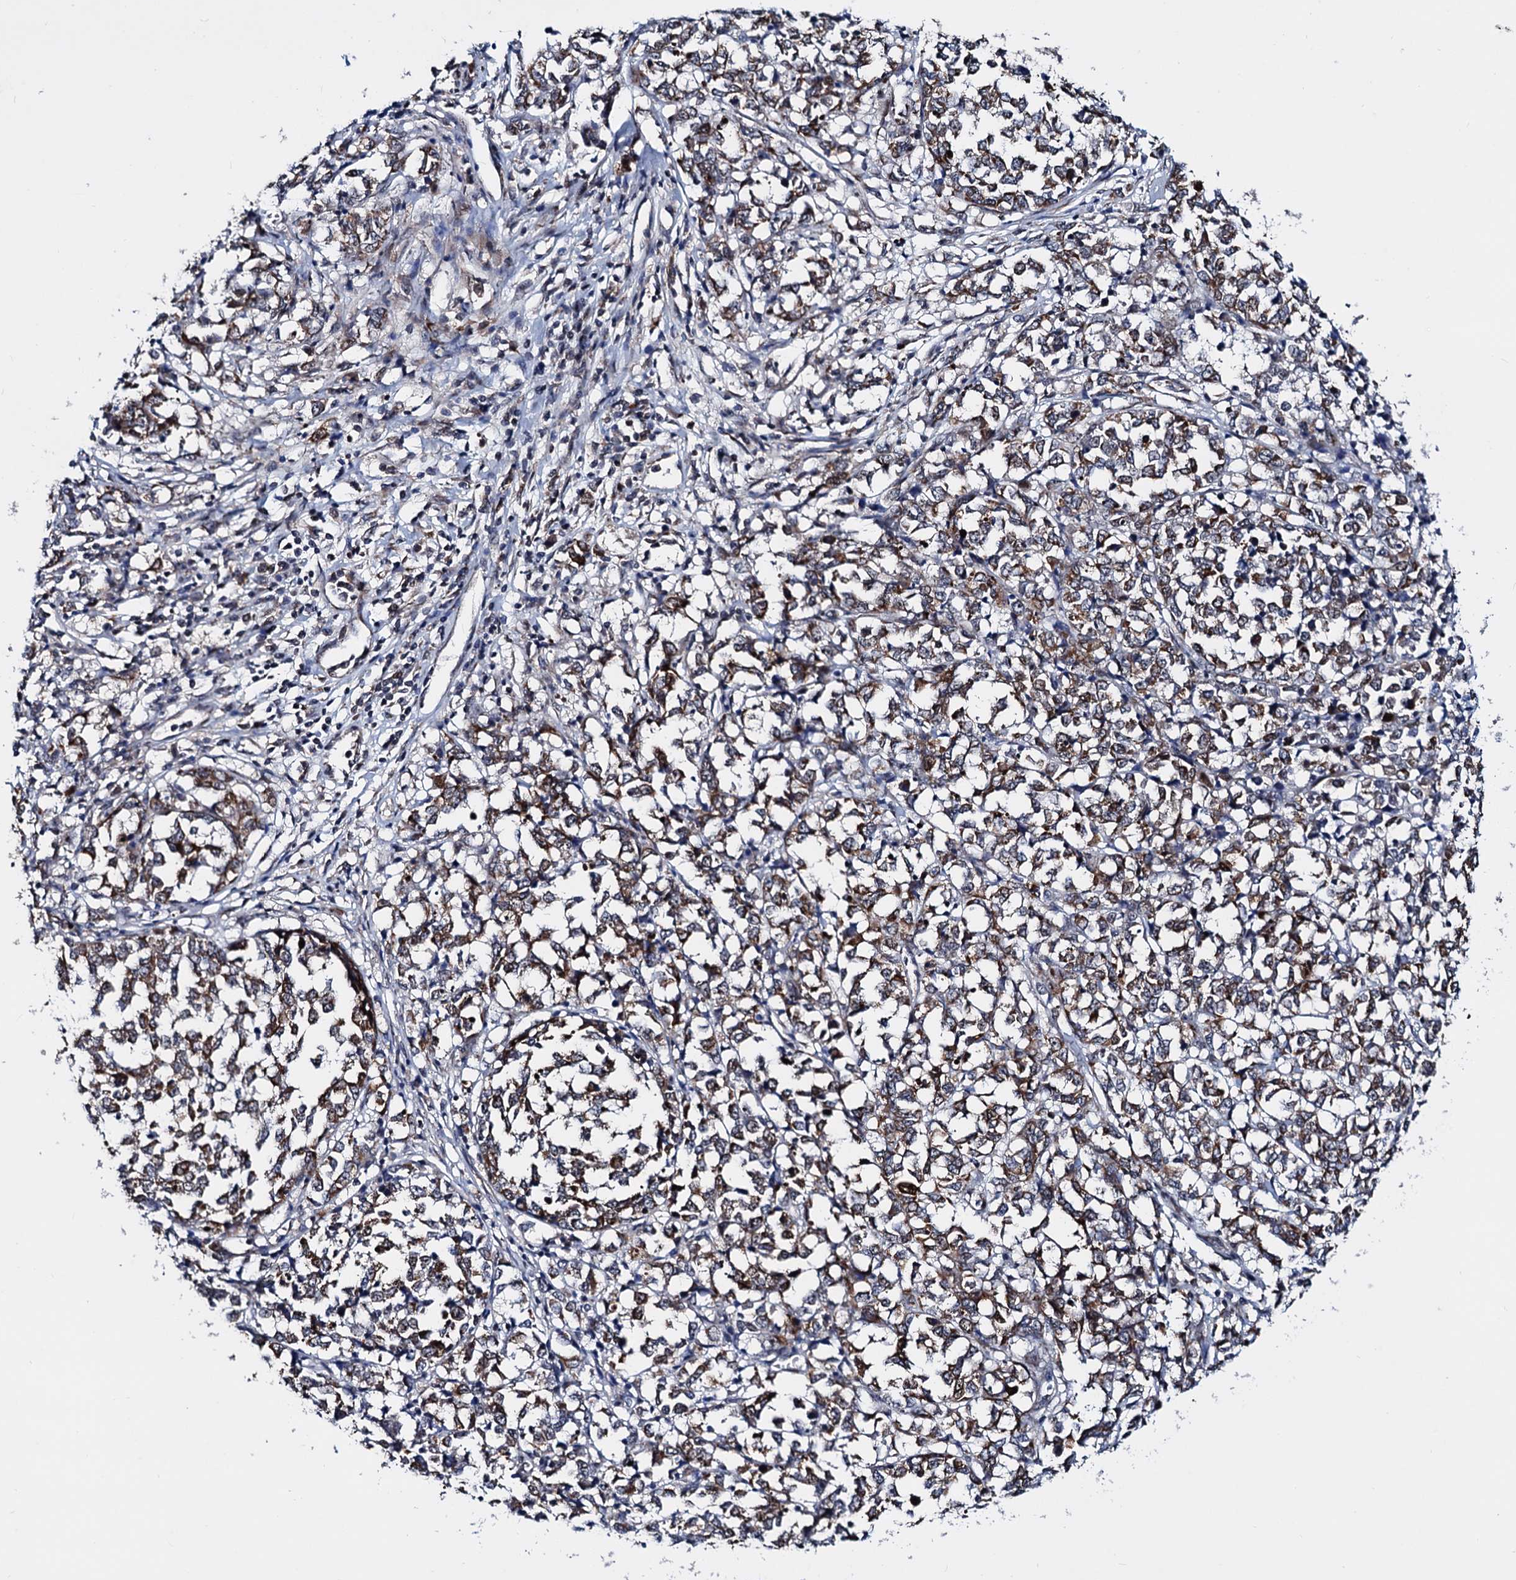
{"staining": {"intensity": "moderate", "quantity": ">75%", "location": "cytoplasmic/membranous"}, "tissue": "melanoma", "cell_type": "Tumor cells", "image_type": "cancer", "snomed": [{"axis": "morphology", "description": "Malignant melanoma, NOS"}, {"axis": "topography", "description": "Skin"}], "caption": "Immunohistochemical staining of melanoma demonstrates moderate cytoplasmic/membranous protein expression in approximately >75% of tumor cells.", "gene": "COA4", "patient": {"sex": "female", "age": 72}}